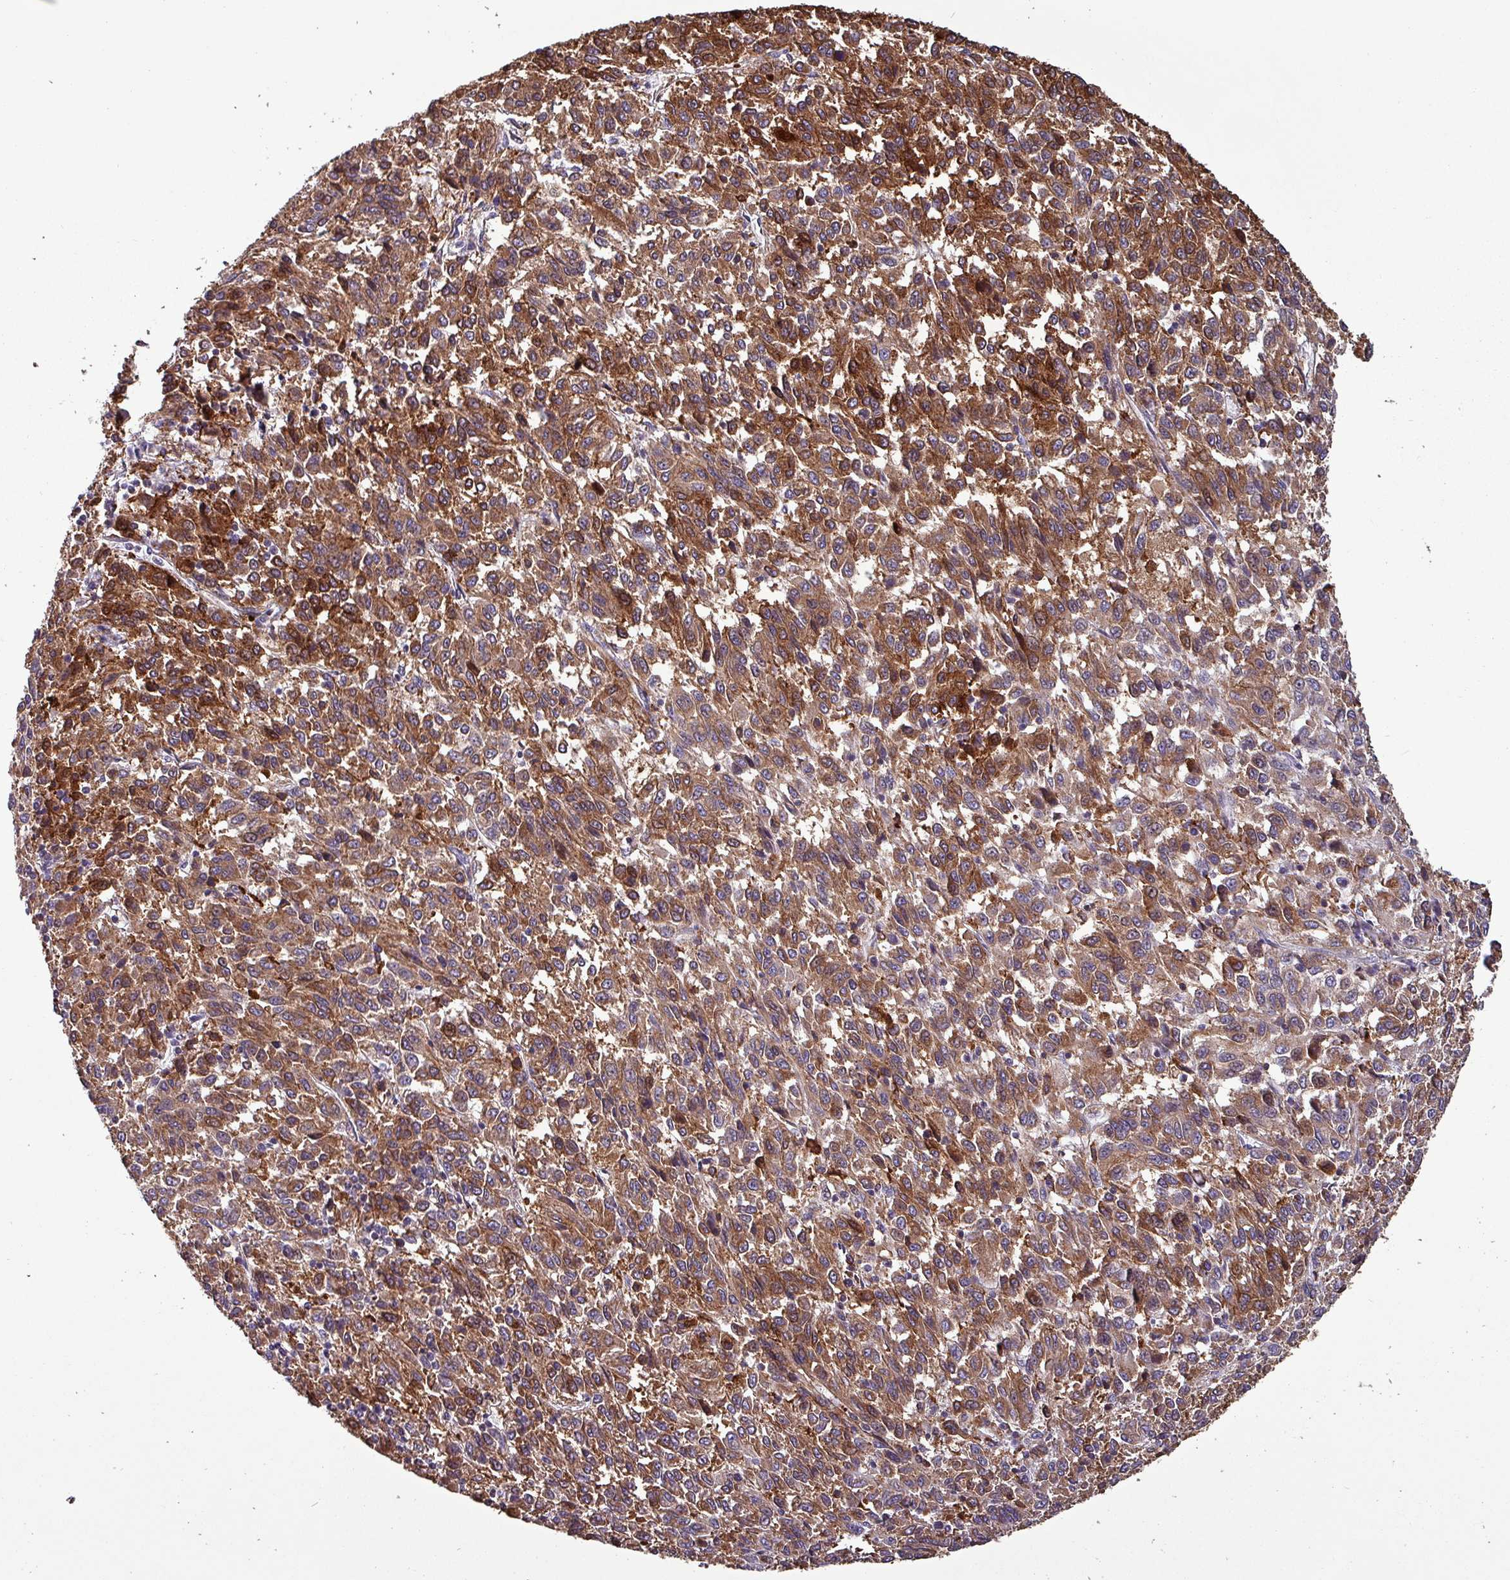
{"staining": {"intensity": "strong", "quantity": "25%-75%", "location": "cytoplasmic/membranous"}, "tissue": "melanoma", "cell_type": "Tumor cells", "image_type": "cancer", "snomed": [{"axis": "morphology", "description": "Malignant melanoma, Metastatic site"}, {"axis": "topography", "description": "Lung"}], "caption": "A brown stain highlights strong cytoplasmic/membranous positivity of a protein in malignant melanoma (metastatic site) tumor cells. The staining was performed using DAB (3,3'-diaminobenzidine), with brown indicating positive protein expression. Nuclei are stained blue with hematoxylin.", "gene": "SCIN", "patient": {"sex": "male", "age": 64}}